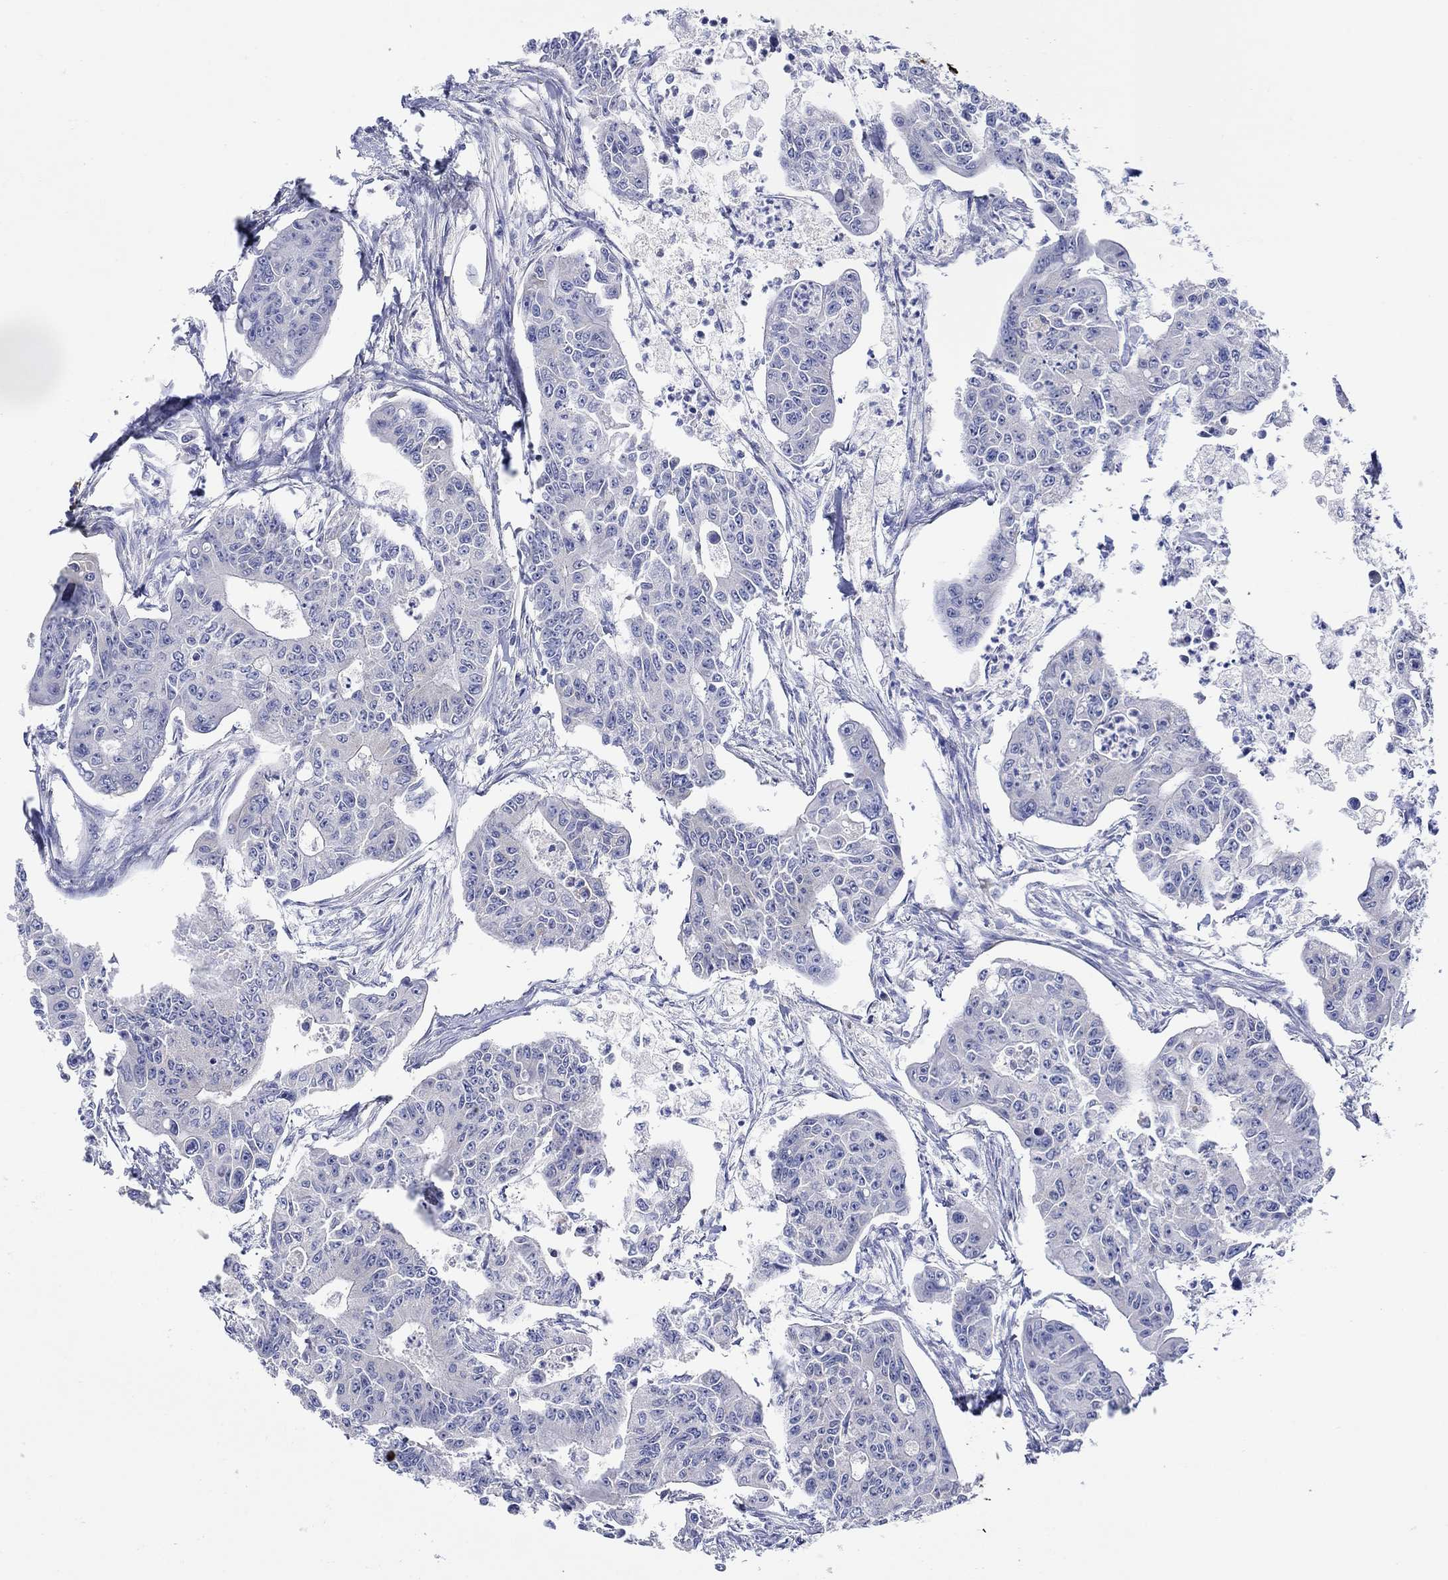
{"staining": {"intensity": "negative", "quantity": "none", "location": "none"}, "tissue": "colorectal cancer", "cell_type": "Tumor cells", "image_type": "cancer", "snomed": [{"axis": "morphology", "description": "Adenocarcinoma, NOS"}, {"axis": "topography", "description": "Colon"}], "caption": "There is no significant expression in tumor cells of adenocarcinoma (colorectal). (Stains: DAB (3,3'-diaminobenzidine) immunohistochemistry (IHC) with hematoxylin counter stain, Microscopy: brightfield microscopy at high magnification).", "gene": "P2RY6", "patient": {"sex": "male", "age": 70}}